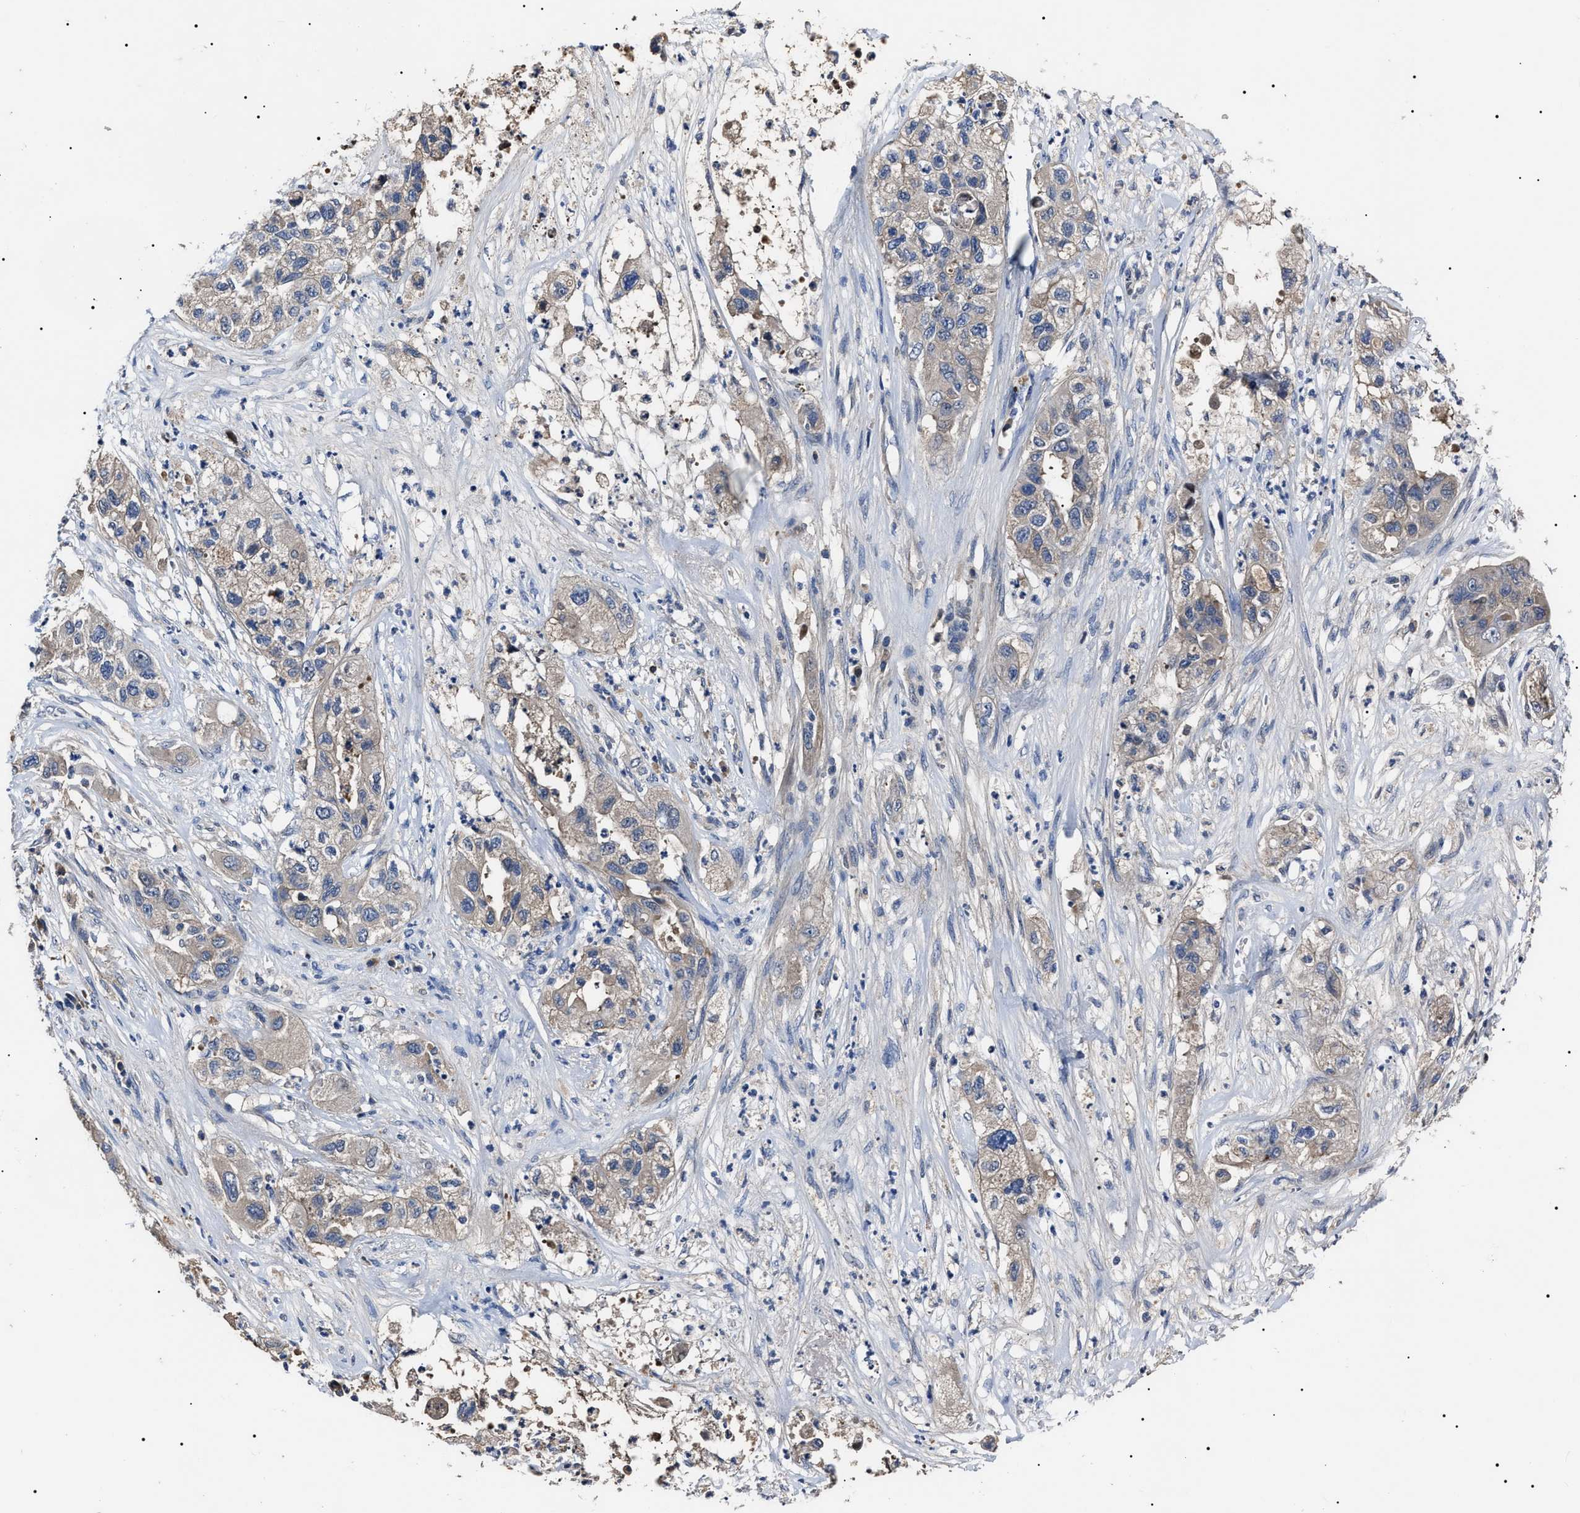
{"staining": {"intensity": "weak", "quantity": "25%-75%", "location": "cytoplasmic/membranous"}, "tissue": "pancreatic cancer", "cell_type": "Tumor cells", "image_type": "cancer", "snomed": [{"axis": "morphology", "description": "Adenocarcinoma, NOS"}, {"axis": "topography", "description": "Pancreas"}], "caption": "Protein staining shows weak cytoplasmic/membranous staining in approximately 25%-75% of tumor cells in pancreatic cancer. (Brightfield microscopy of DAB IHC at high magnification).", "gene": "IFT81", "patient": {"sex": "female", "age": 78}}